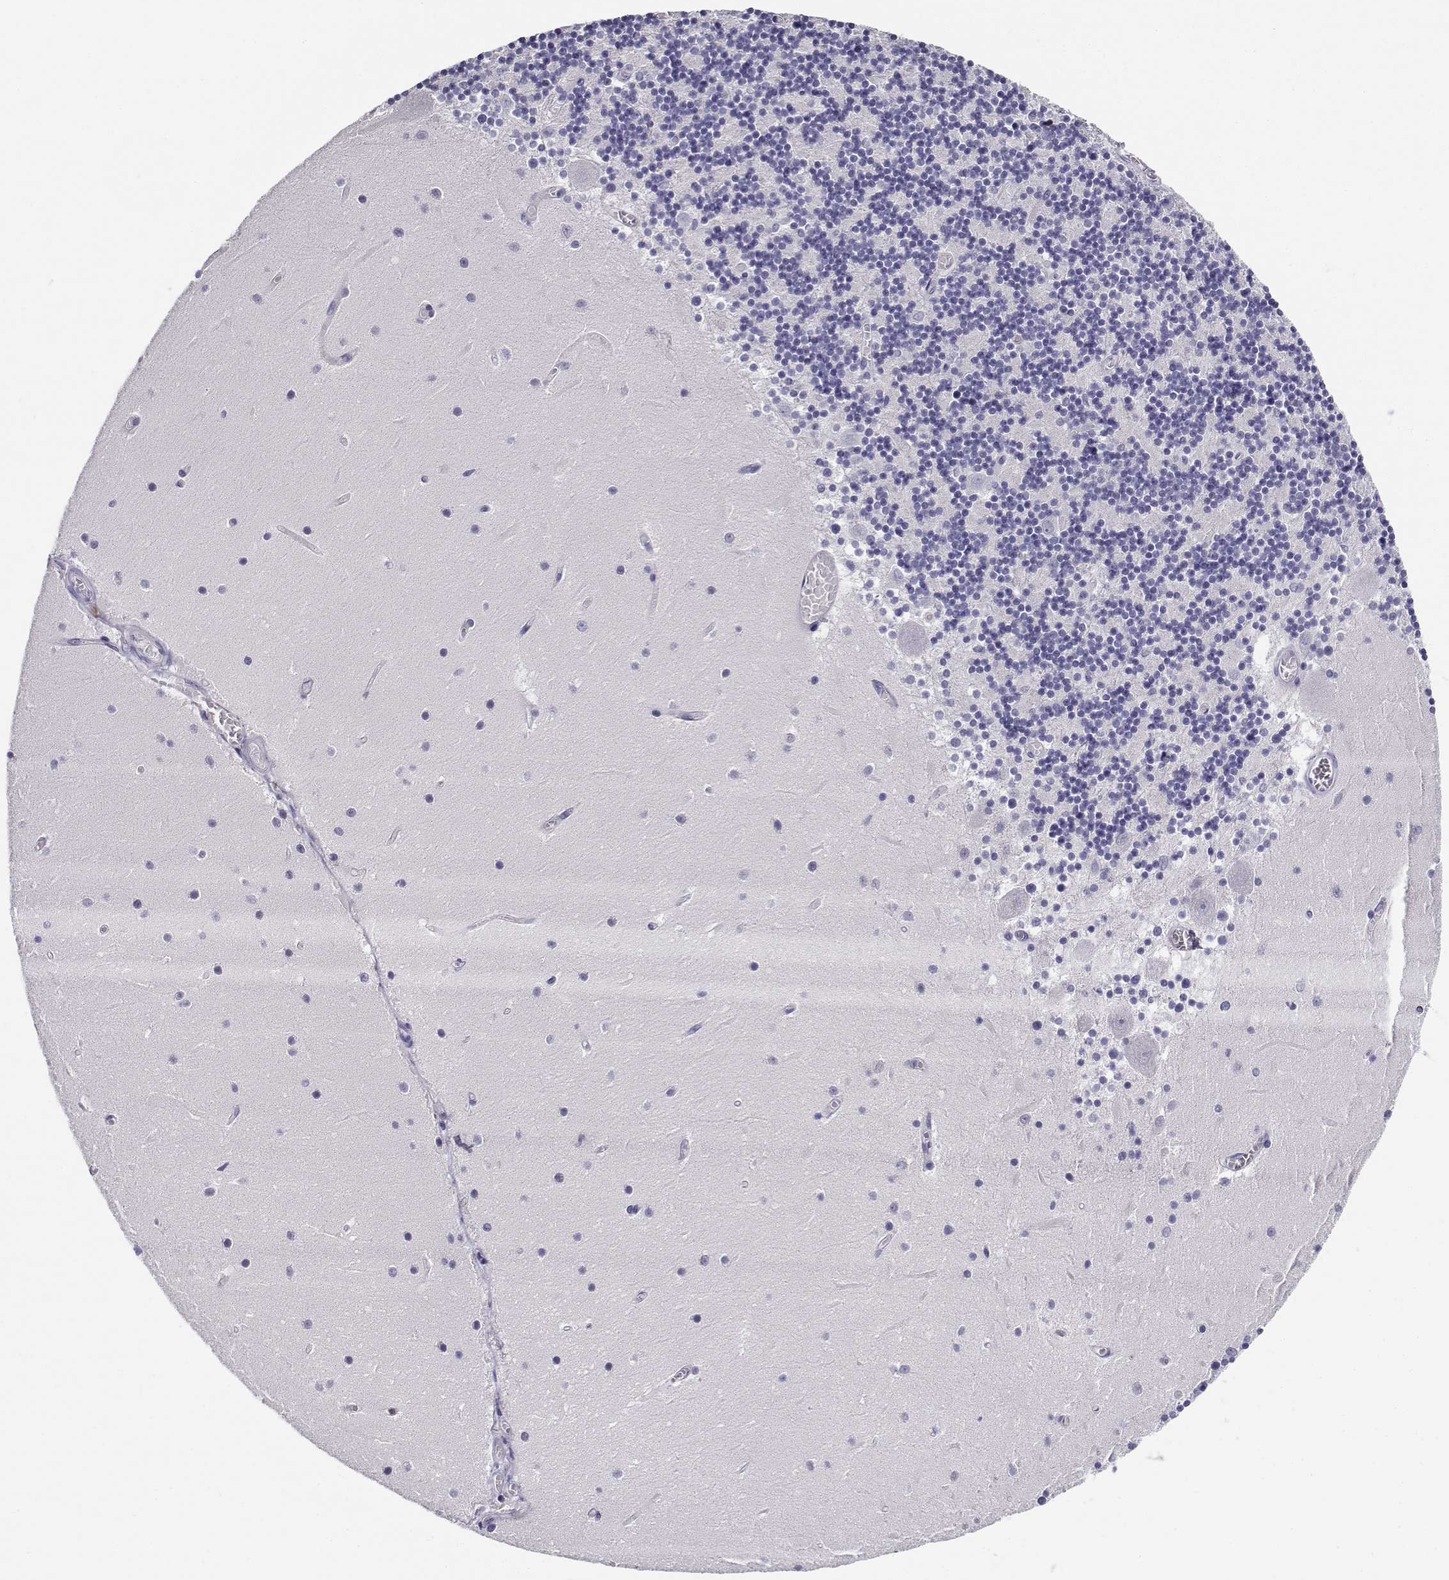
{"staining": {"intensity": "negative", "quantity": "none", "location": "none"}, "tissue": "cerebellum", "cell_type": "Cells in granular layer", "image_type": "normal", "snomed": [{"axis": "morphology", "description": "Normal tissue, NOS"}, {"axis": "topography", "description": "Cerebellum"}], "caption": "IHC micrograph of normal cerebellum stained for a protein (brown), which demonstrates no positivity in cells in granular layer.", "gene": "CABS1", "patient": {"sex": "female", "age": 28}}